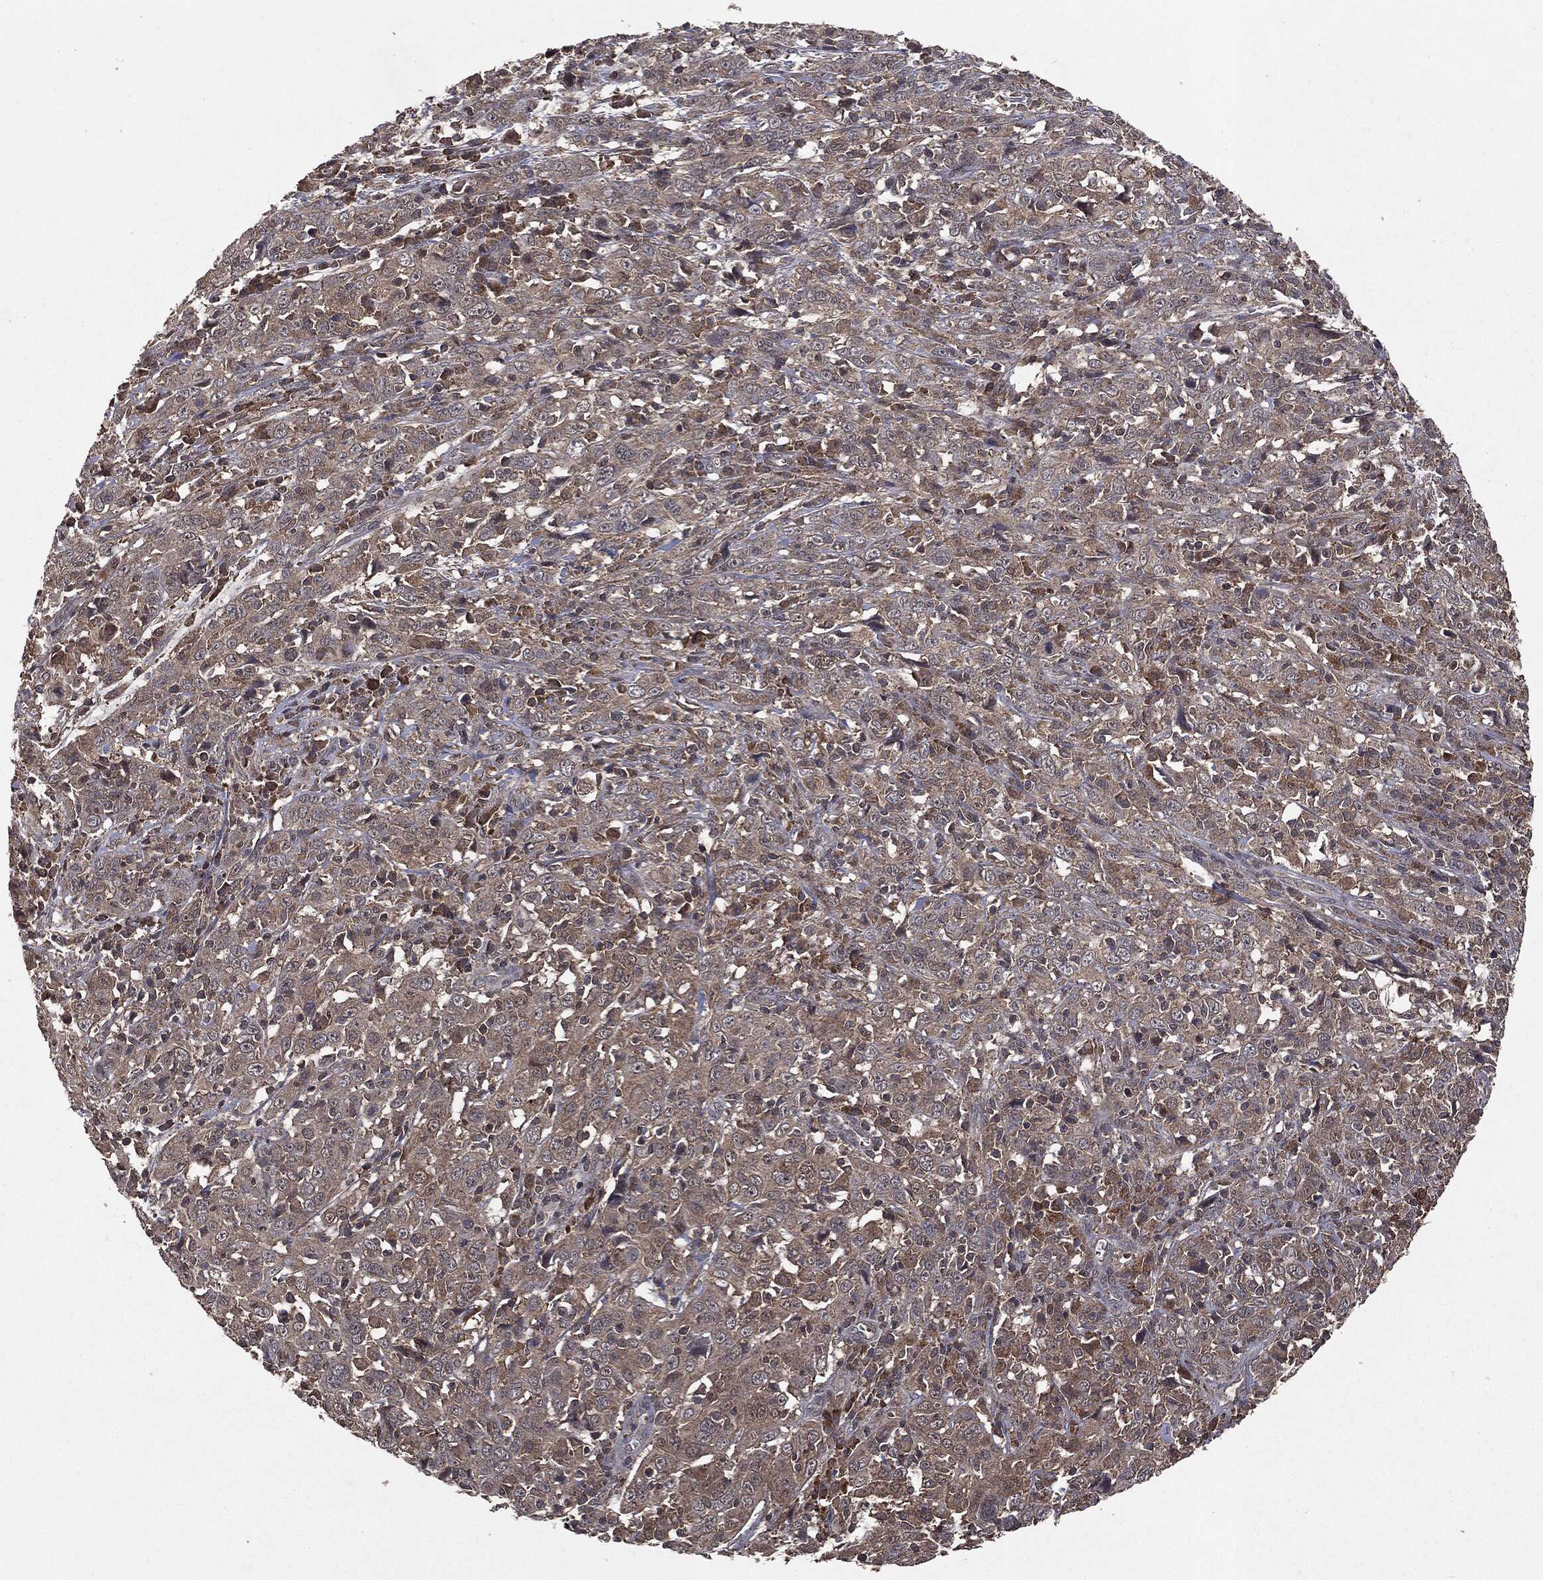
{"staining": {"intensity": "negative", "quantity": "none", "location": "none"}, "tissue": "cervical cancer", "cell_type": "Tumor cells", "image_type": "cancer", "snomed": [{"axis": "morphology", "description": "Squamous cell carcinoma, NOS"}, {"axis": "topography", "description": "Cervix"}], "caption": "The immunohistochemistry (IHC) photomicrograph has no significant positivity in tumor cells of cervical cancer (squamous cell carcinoma) tissue.", "gene": "MTOR", "patient": {"sex": "female", "age": 46}}